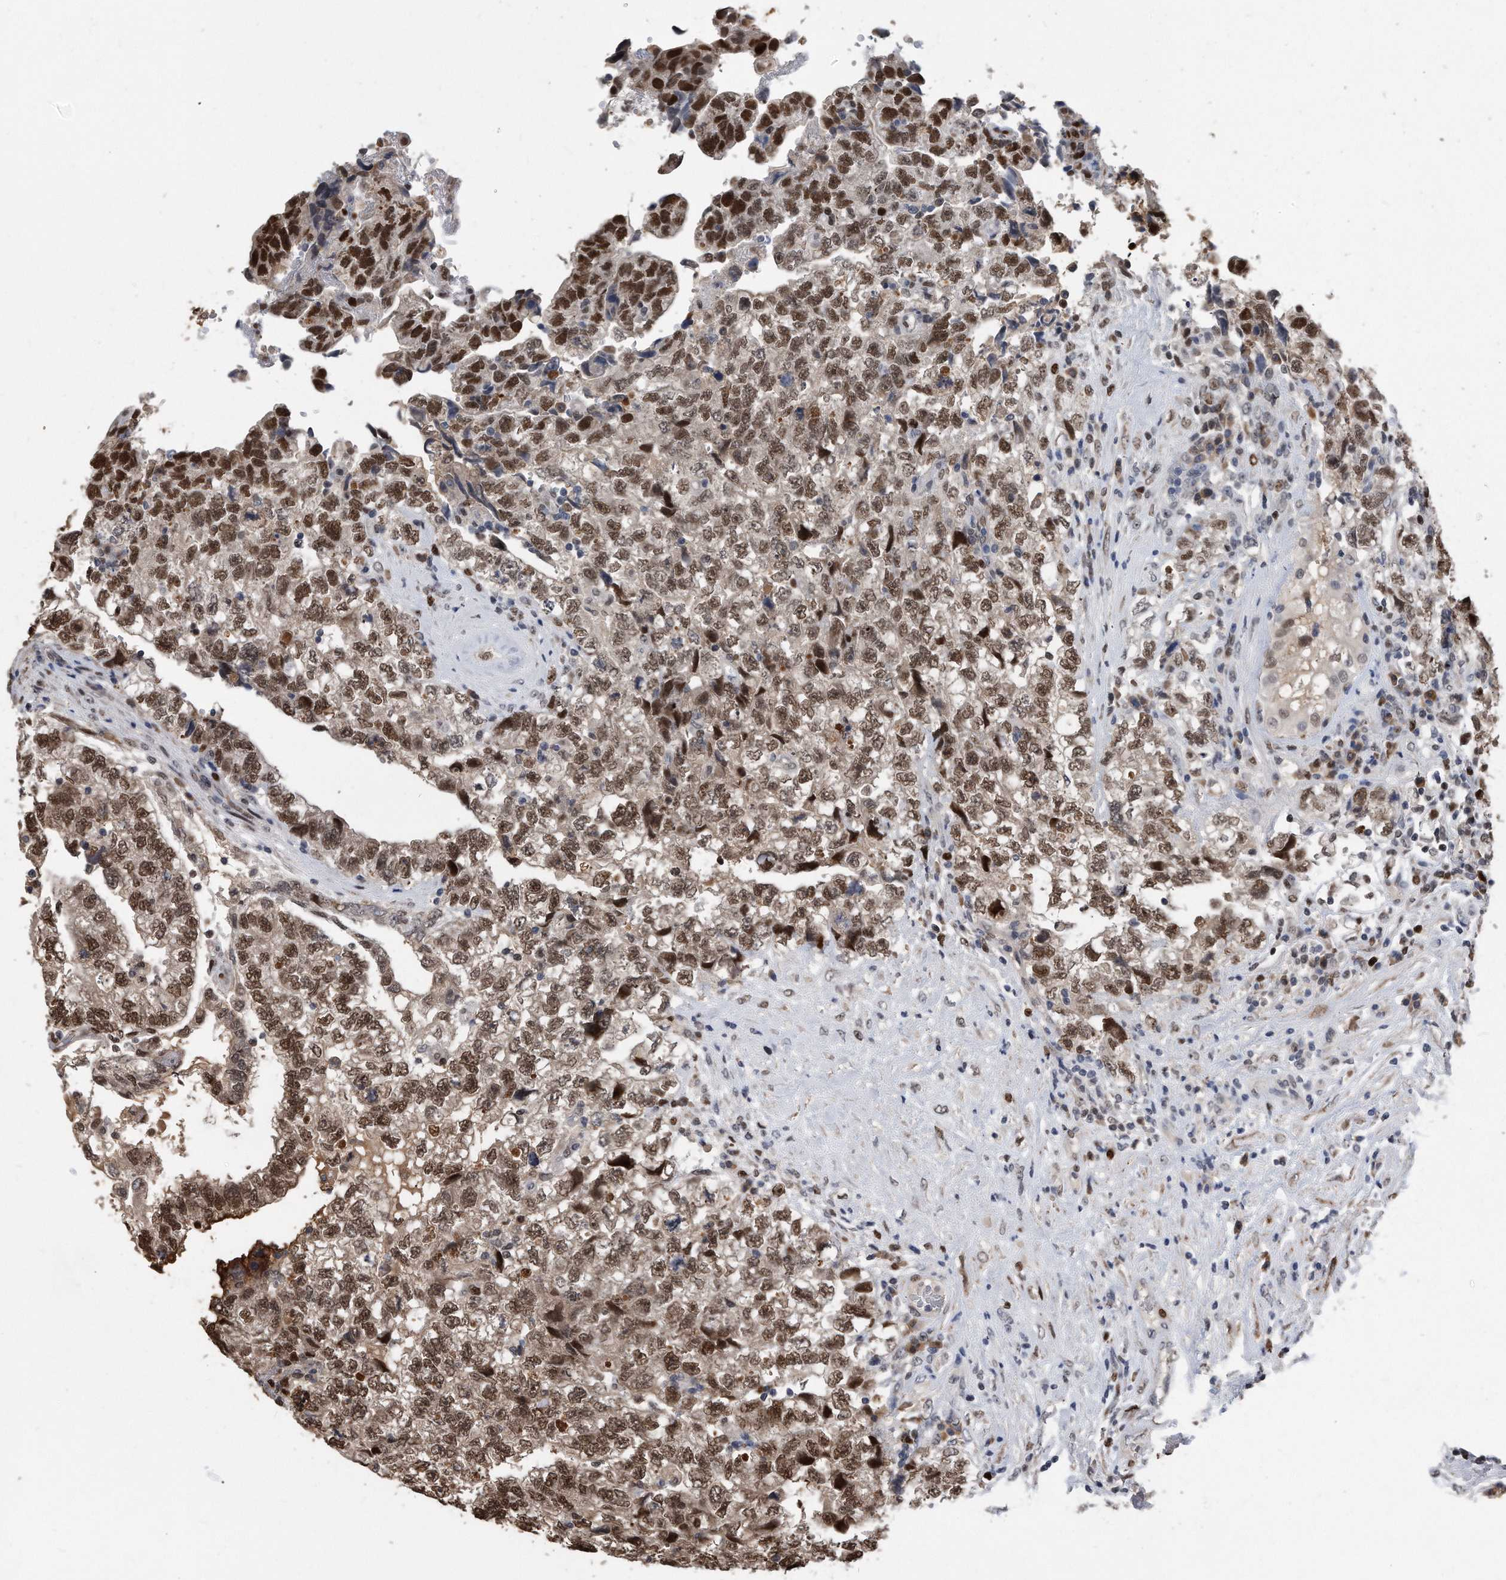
{"staining": {"intensity": "moderate", "quantity": ">75%", "location": "nuclear"}, "tissue": "testis cancer", "cell_type": "Tumor cells", "image_type": "cancer", "snomed": [{"axis": "morphology", "description": "Carcinoma, Embryonal, NOS"}, {"axis": "topography", "description": "Testis"}], "caption": "Testis cancer tissue shows moderate nuclear positivity in about >75% of tumor cells, visualized by immunohistochemistry. The staining was performed using DAB (3,3'-diaminobenzidine), with brown indicating positive protein expression. Nuclei are stained blue with hematoxylin.", "gene": "PCNA", "patient": {"sex": "male", "age": 36}}